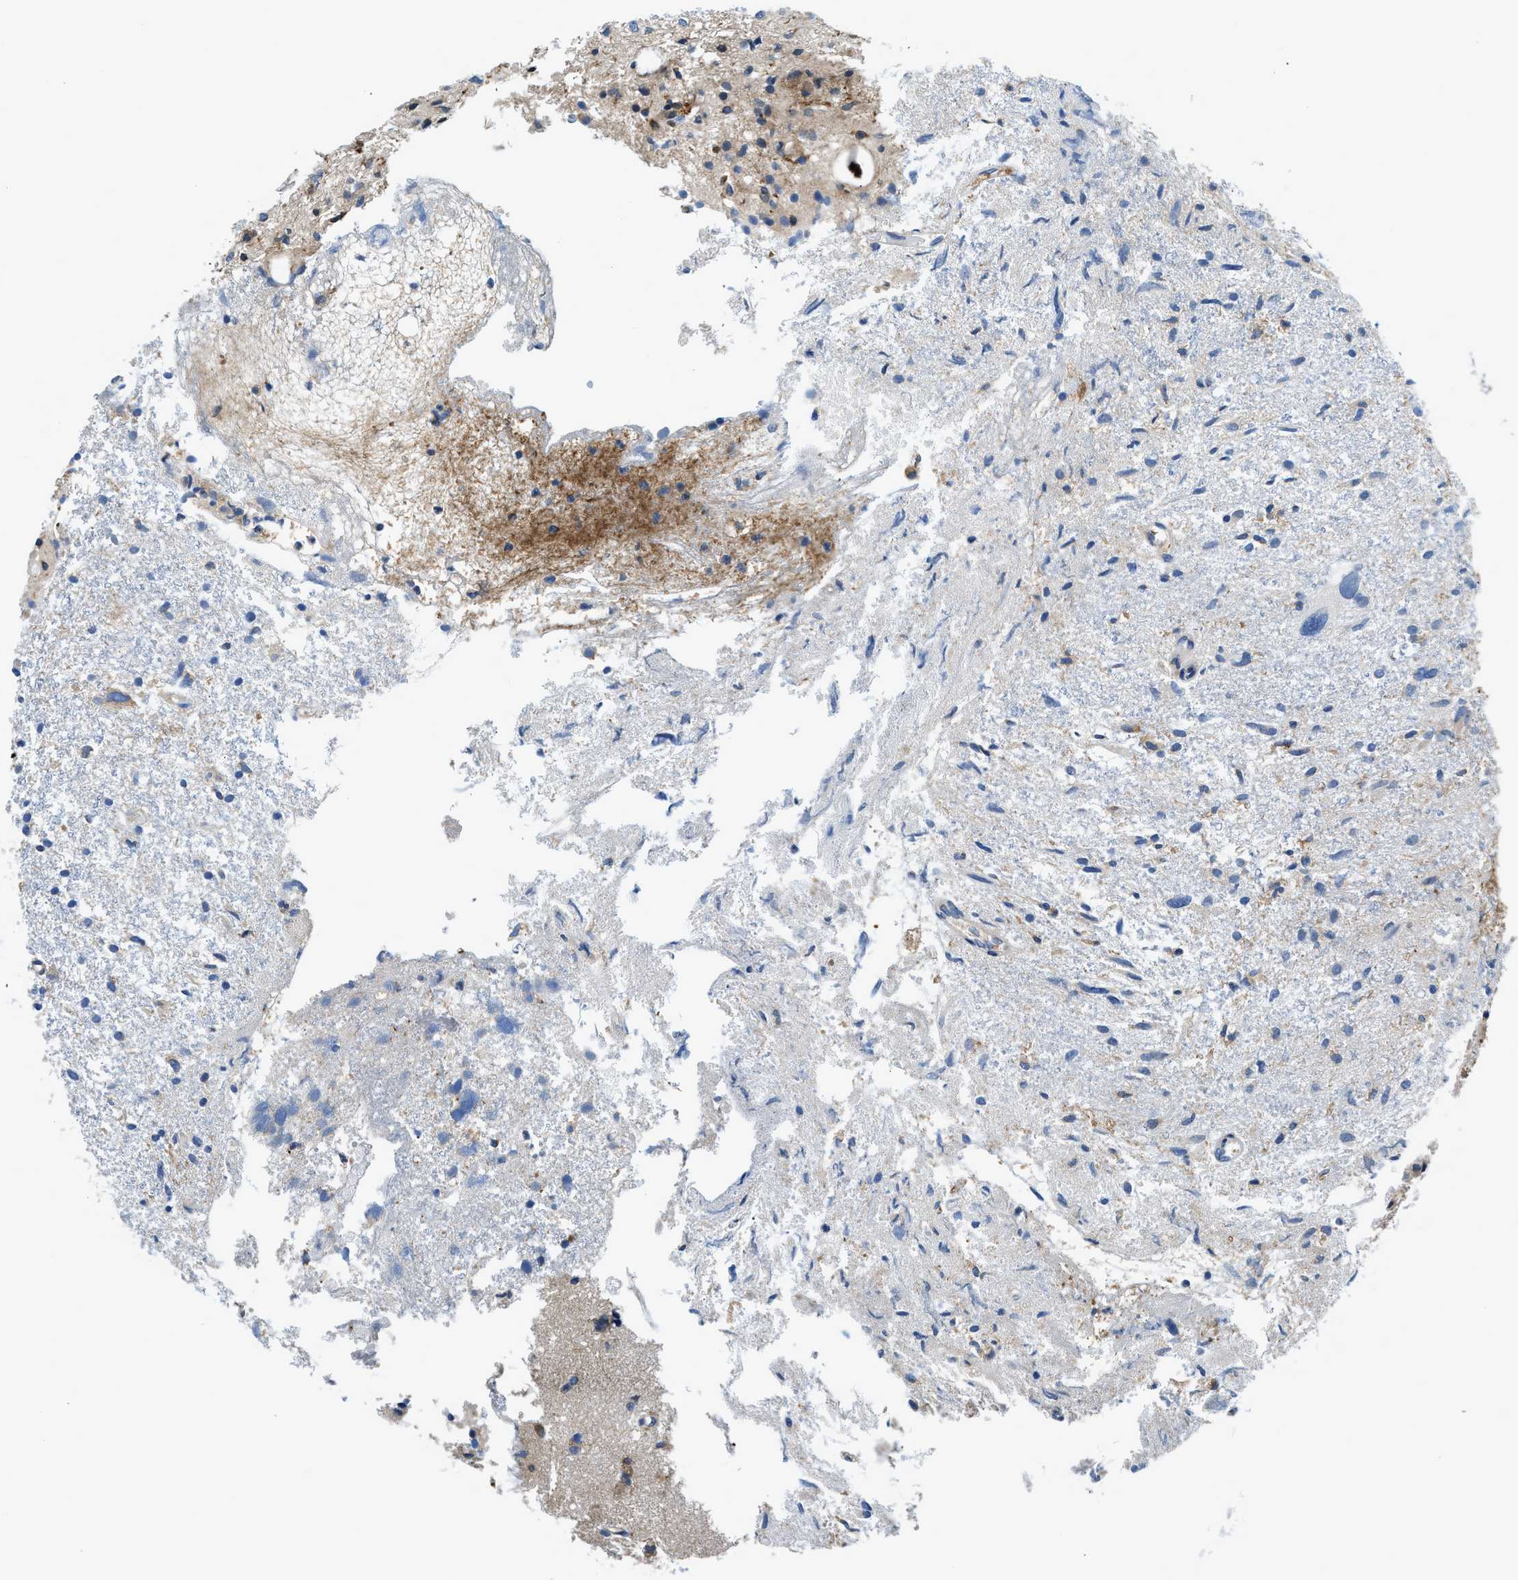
{"staining": {"intensity": "moderate", "quantity": "<25%", "location": "cytoplasmic/membranous"}, "tissue": "glioma", "cell_type": "Tumor cells", "image_type": "cancer", "snomed": [{"axis": "morphology", "description": "Glioma, malignant, High grade"}, {"axis": "topography", "description": "Brain"}], "caption": "Protein expression analysis of glioma exhibits moderate cytoplasmic/membranous staining in approximately <25% of tumor cells. The protein is shown in brown color, while the nuclei are stained blue.", "gene": "LPIN2", "patient": {"sex": "female", "age": 59}}